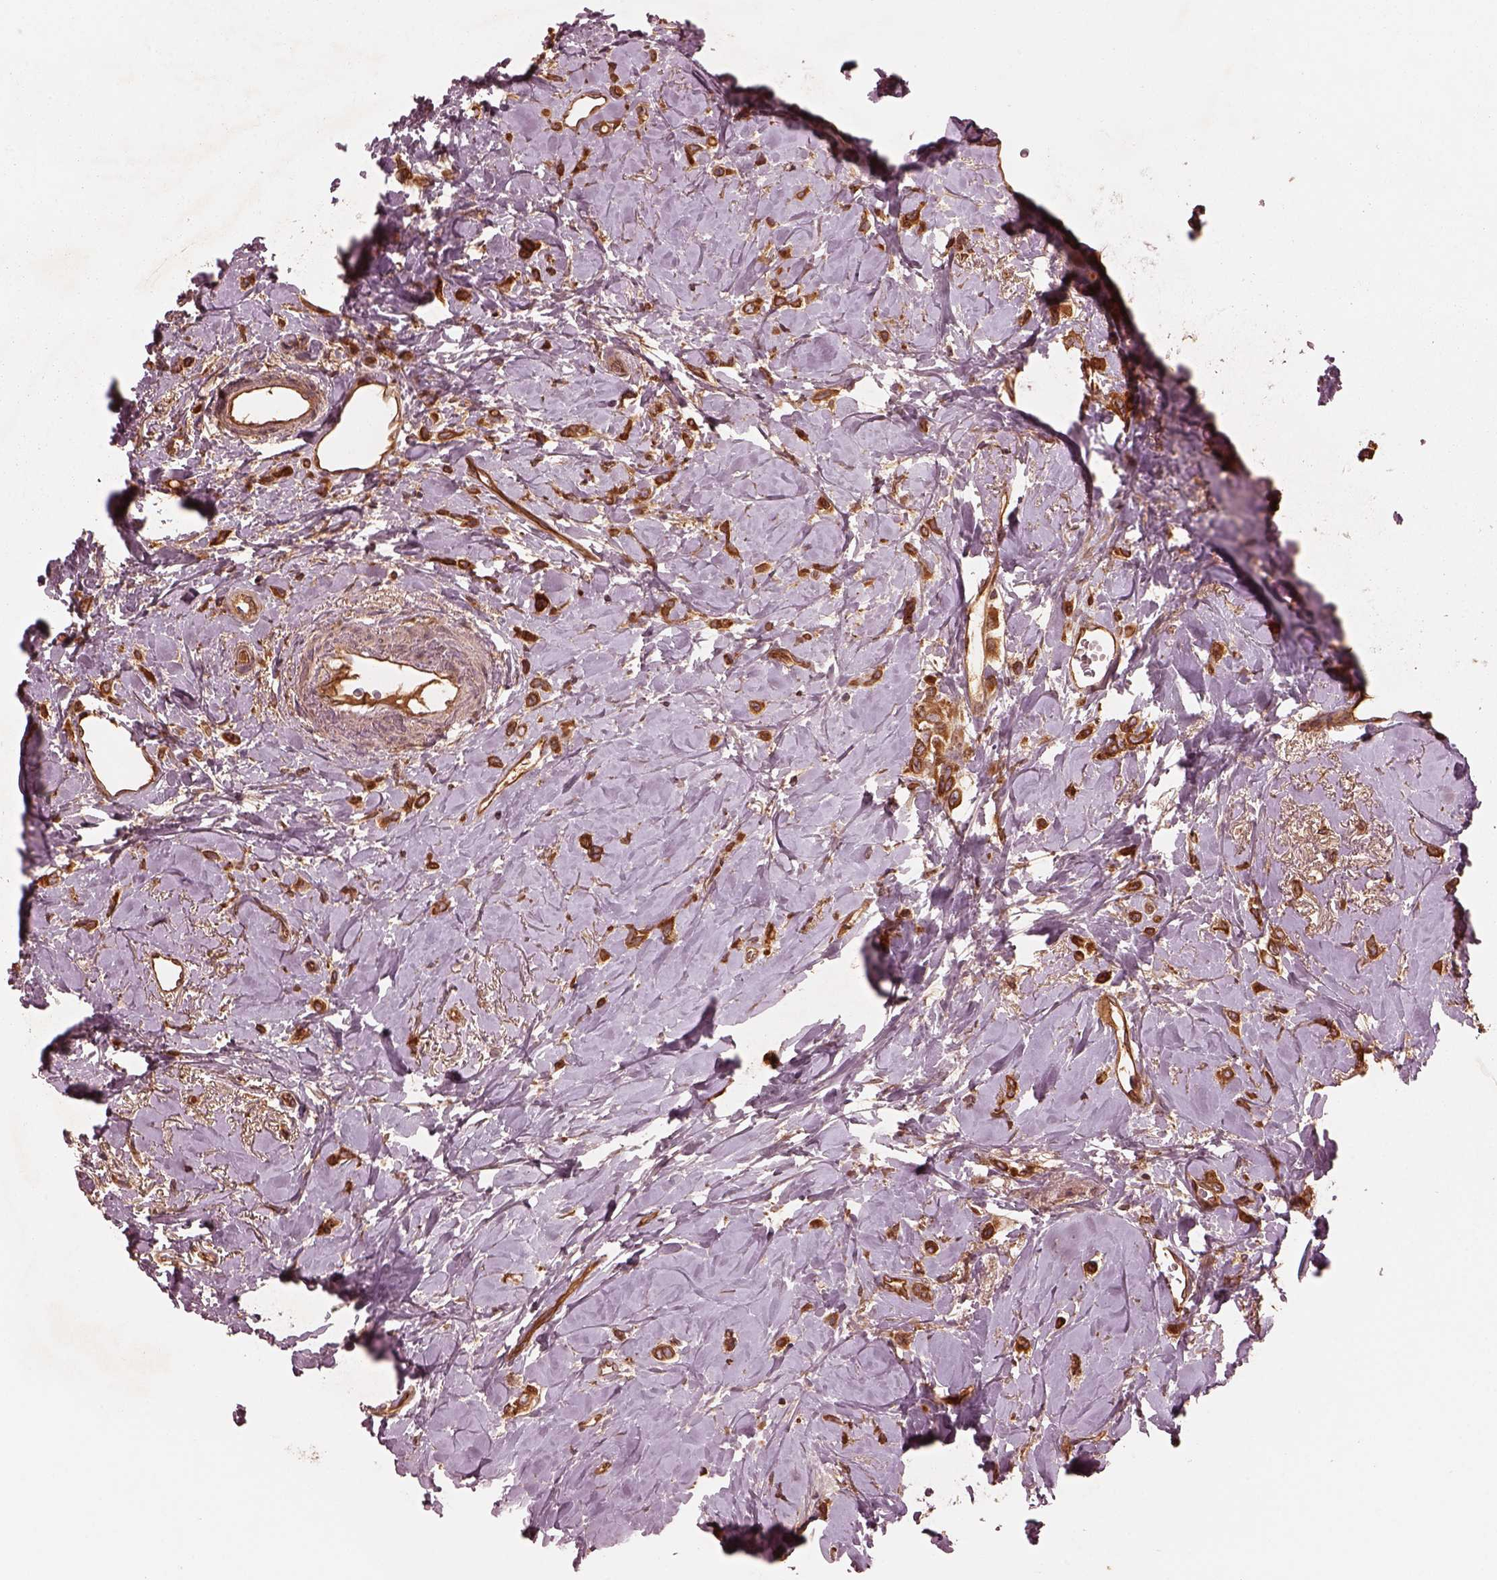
{"staining": {"intensity": "strong", "quantity": ">75%", "location": "cytoplasmic/membranous"}, "tissue": "breast cancer", "cell_type": "Tumor cells", "image_type": "cancer", "snomed": [{"axis": "morphology", "description": "Lobular carcinoma"}, {"axis": "topography", "description": "Breast"}], "caption": "Breast lobular carcinoma was stained to show a protein in brown. There is high levels of strong cytoplasmic/membranous expression in approximately >75% of tumor cells. Using DAB (brown) and hematoxylin (blue) stains, captured at high magnification using brightfield microscopy.", "gene": "PIK3R2", "patient": {"sex": "female", "age": 66}}